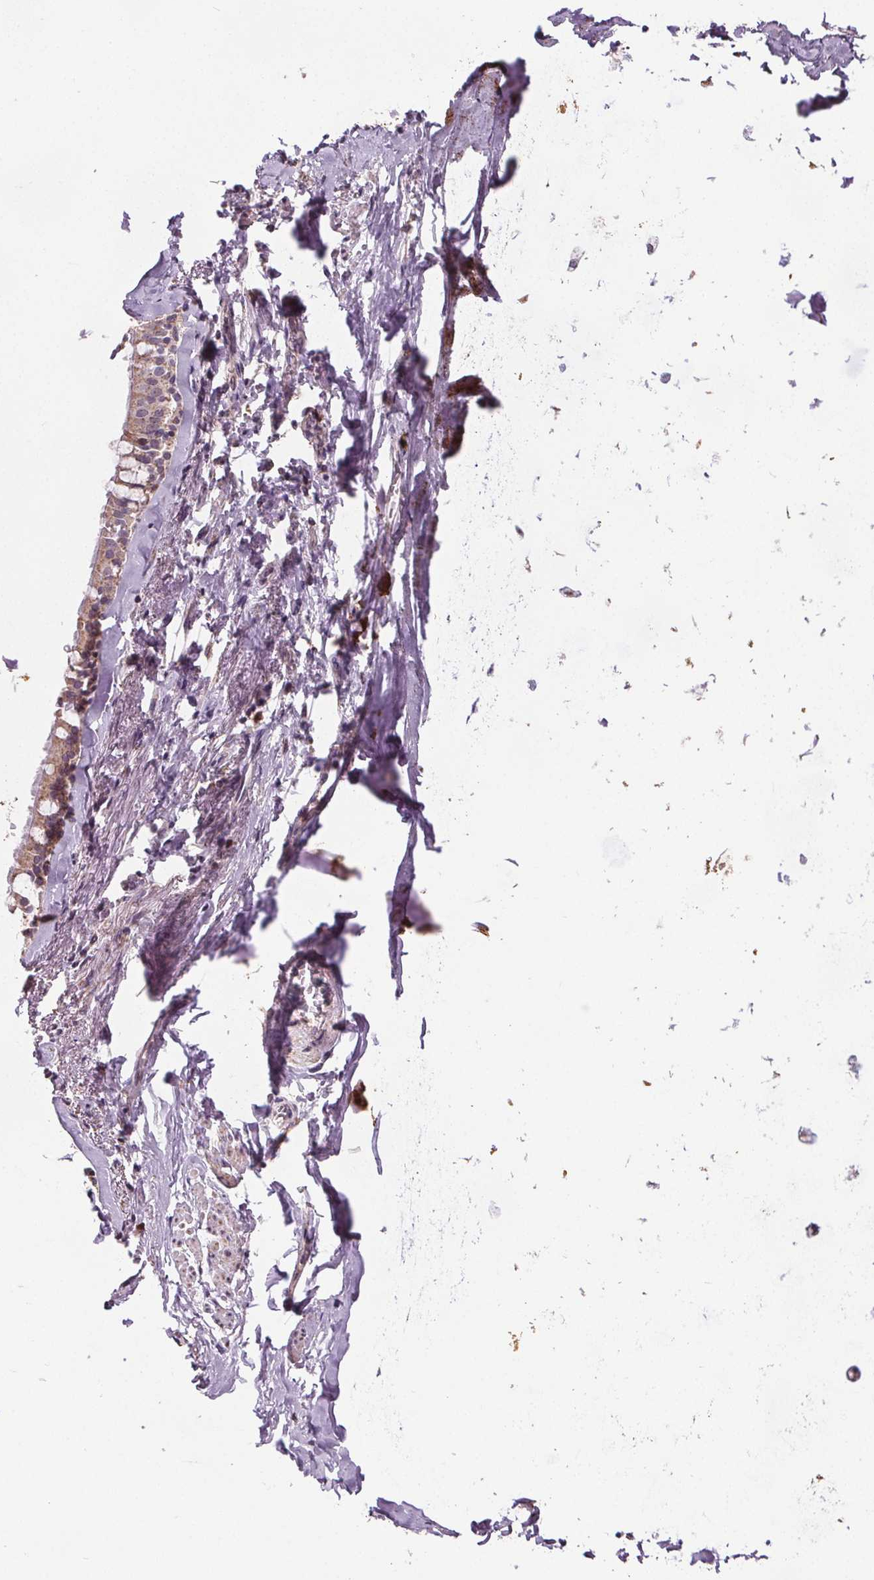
{"staining": {"intensity": "moderate", "quantity": ">75%", "location": "cytoplasmic/membranous"}, "tissue": "soft tissue", "cell_type": "Chondrocytes", "image_type": "normal", "snomed": [{"axis": "morphology", "description": "Normal tissue, NOS"}, {"axis": "topography", "description": "Cartilage tissue"}, {"axis": "topography", "description": "Bronchus"}, {"axis": "topography", "description": "Peripheral nerve tissue"}], "caption": "Protein analysis of normal soft tissue reveals moderate cytoplasmic/membranous positivity in approximately >75% of chondrocytes. The staining is performed using DAB brown chromogen to label protein expression. The nuclei are counter-stained blue using hematoxylin.", "gene": "SUCLA2", "patient": {"sex": "male", "age": 67}}